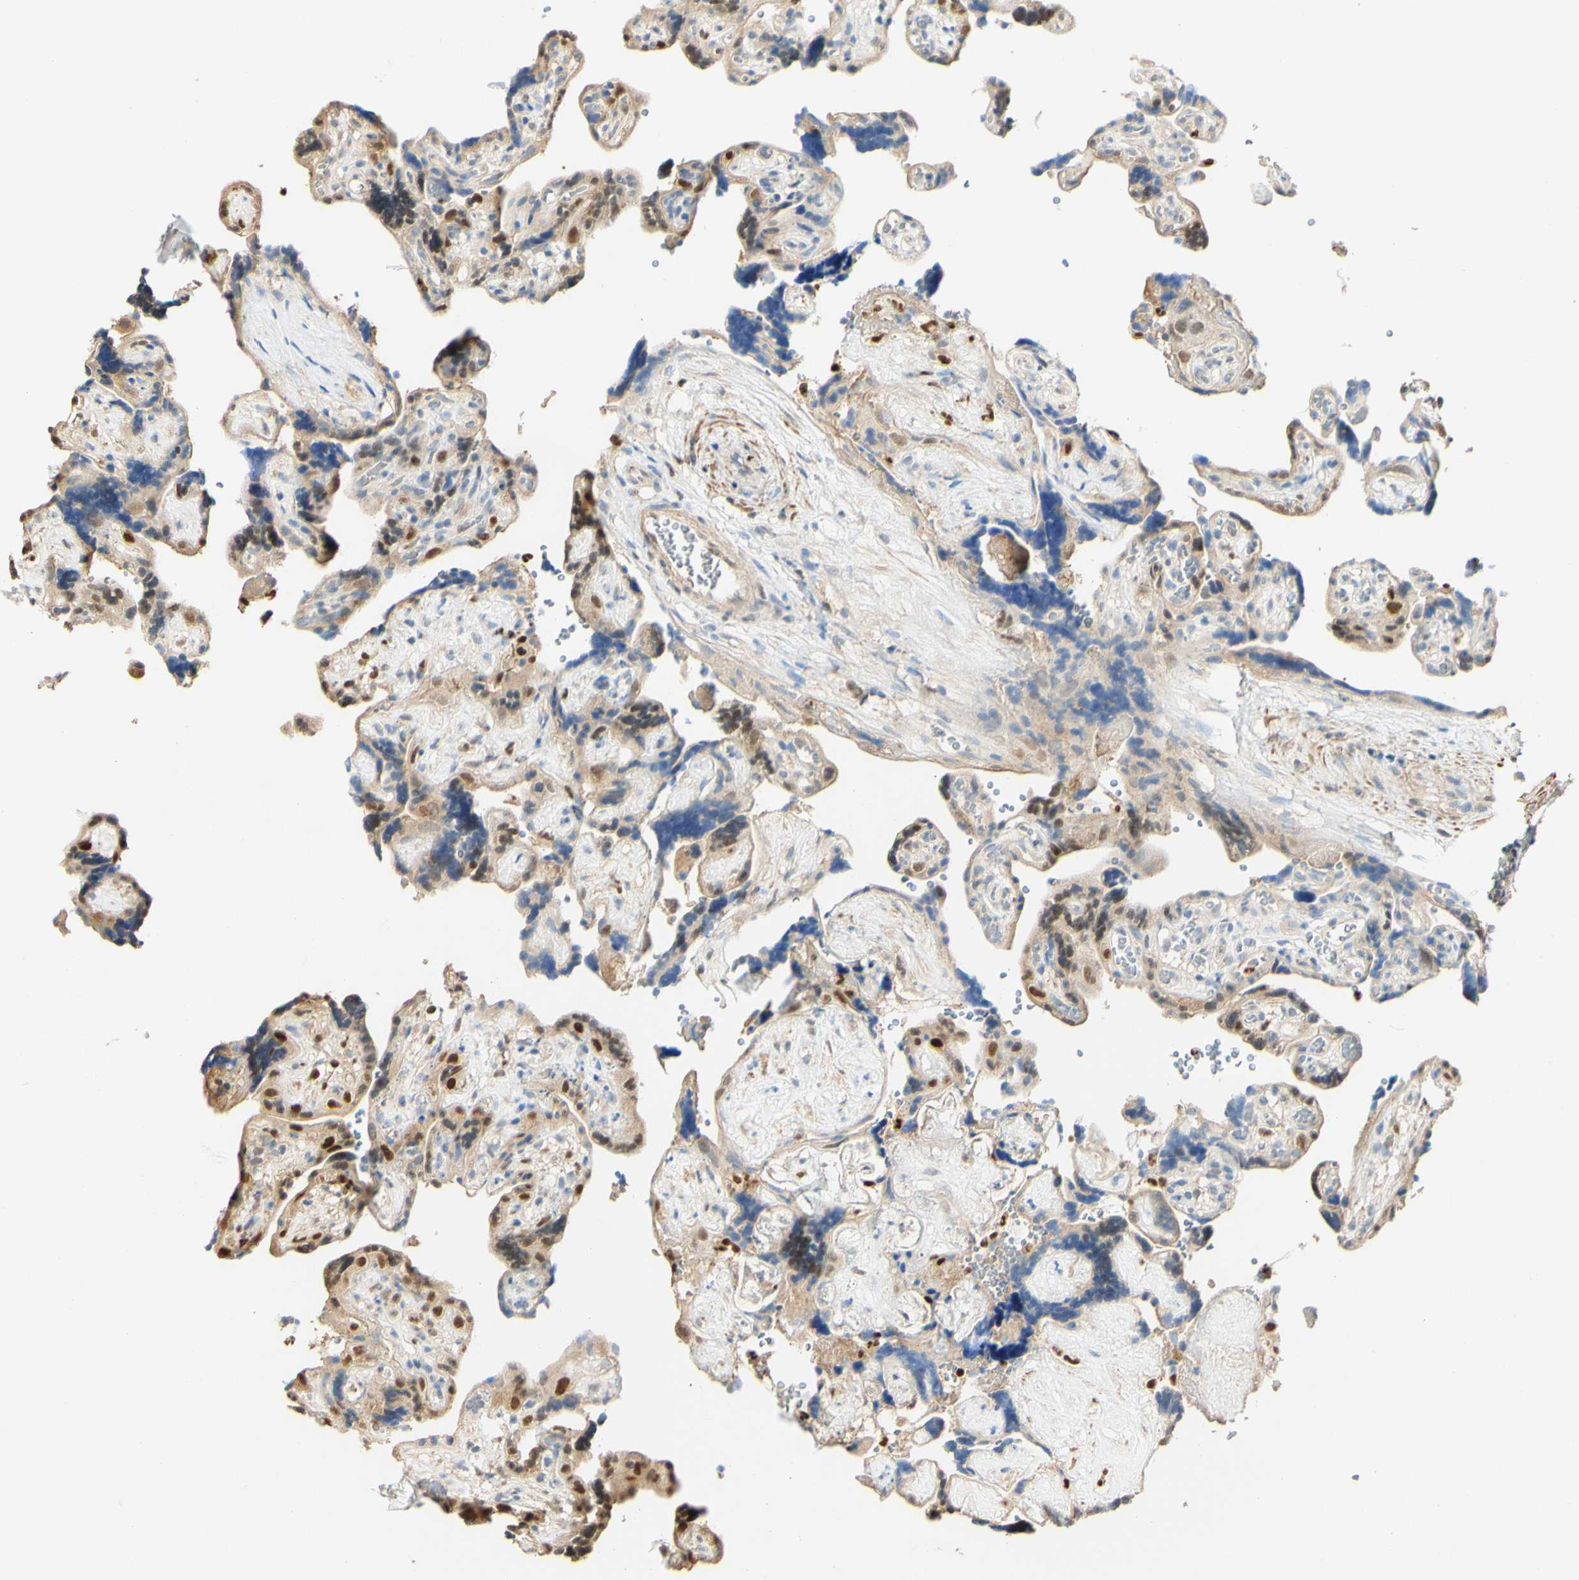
{"staining": {"intensity": "weak", "quantity": ">75%", "location": "nuclear"}, "tissue": "placenta", "cell_type": "Decidual cells", "image_type": "normal", "snomed": [{"axis": "morphology", "description": "Normal tissue, NOS"}, {"axis": "topography", "description": "Placenta"}], "caption": "Immunohistochemical staining of benign human placenta exhibits weak nuclear protein expression in approximately >75% of decidual cells. (DAB (3,3'-diaminobenzidine) IHC, brown staining for protein, blue staining for nuclei).", "gene": "MAP3K4", "patient": {"sex": "female", "age": 30}}